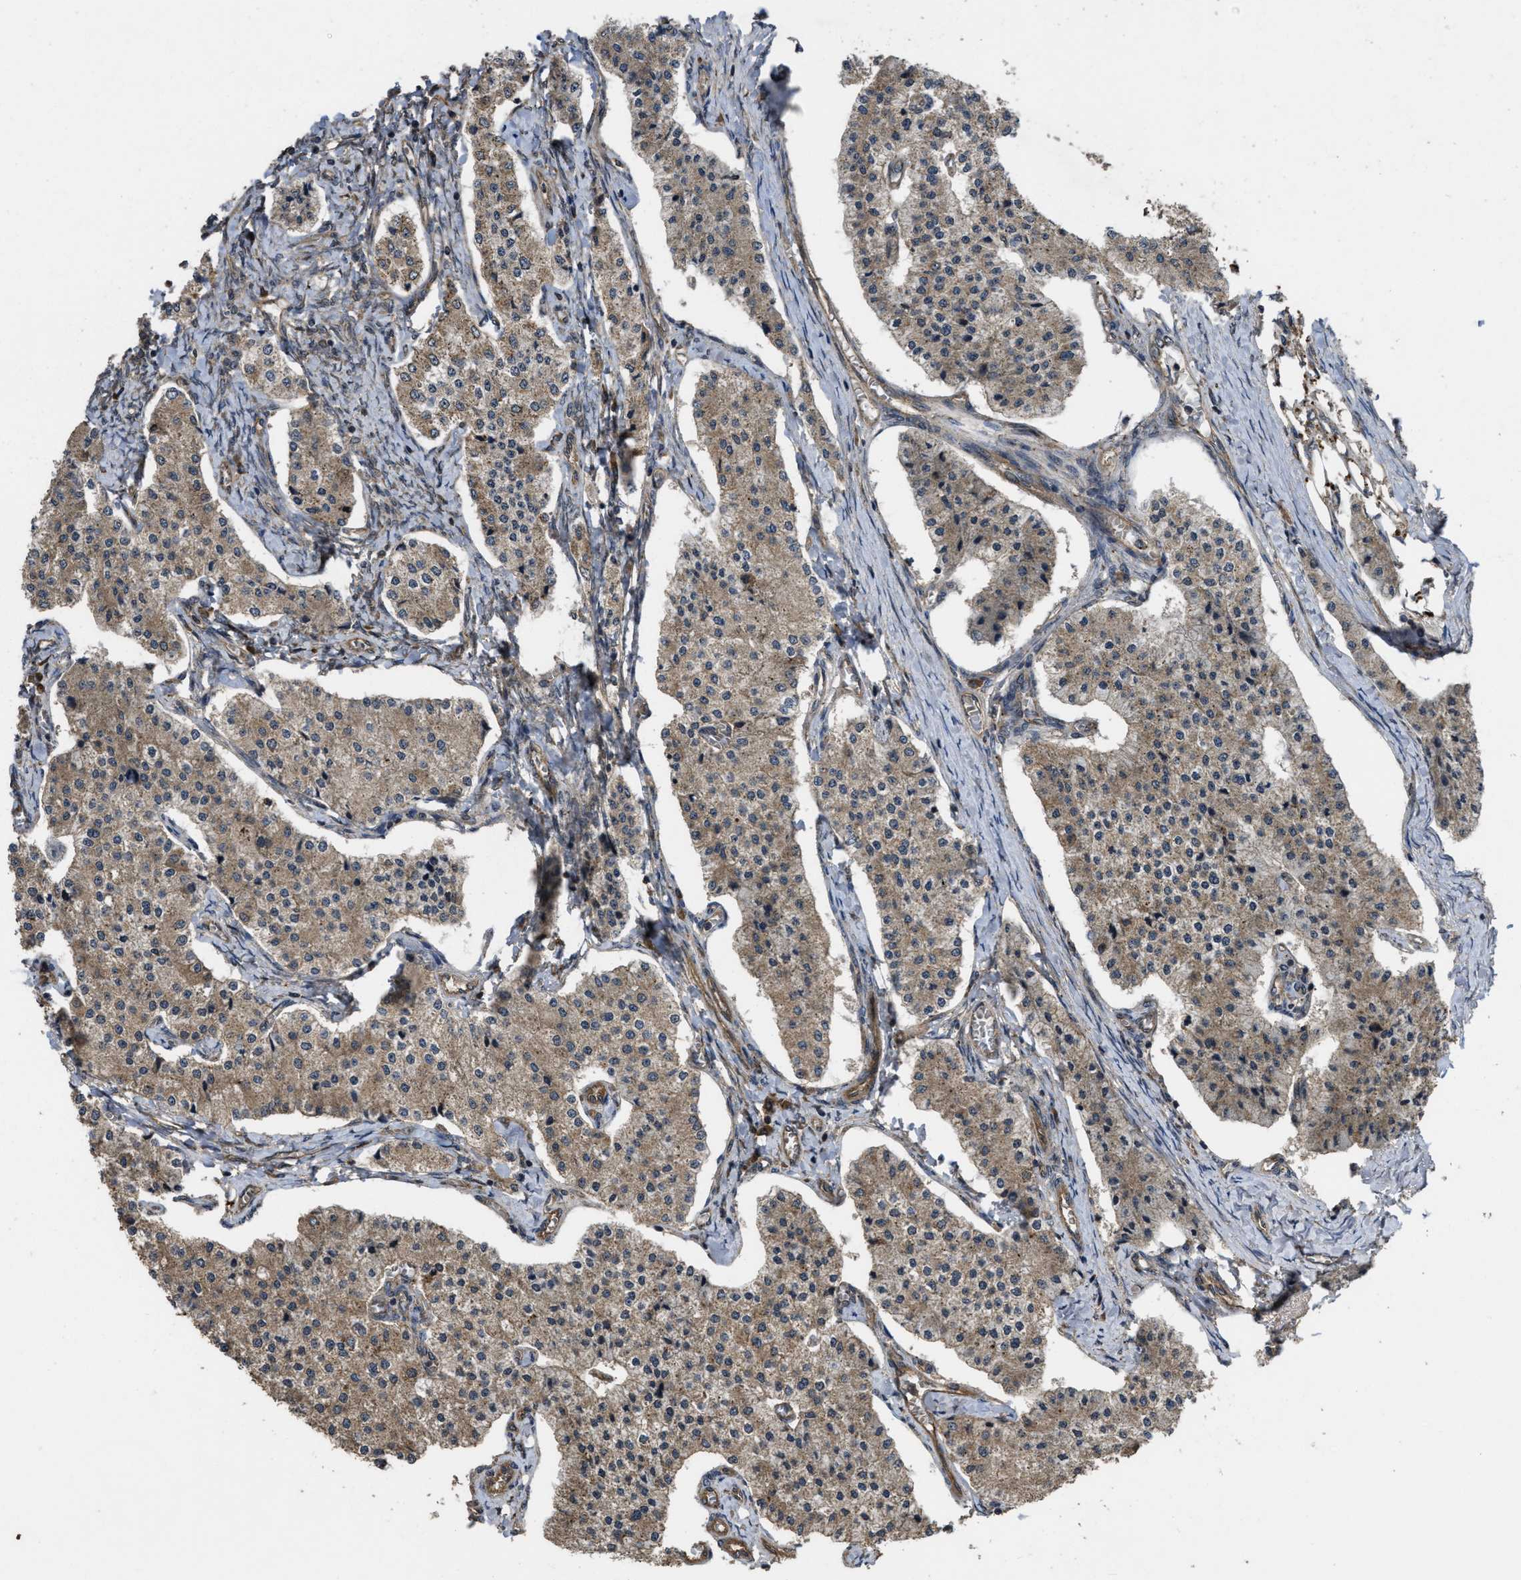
{"staining": {"intensity": "weak", "quantity": ">75%", "location": "cytoplasmic/membranous"}, "tissue": "carcinoid", "cell_type": "Tumor cells", "image_type": "cancer", "snomed": [{"axis": "morphology", "description": "Carcinoid, malignant, NOS"}, {"axis": "topography", "description": "Colon"}], "caption": "The photomicrograph reveals staining of malignant carcinoid, revealing weak cytoplasmic/membranous protein staining (brown color) within tumor cells.", "gene": "FZD6", "patient": {"sex": "female", "age": 52}}